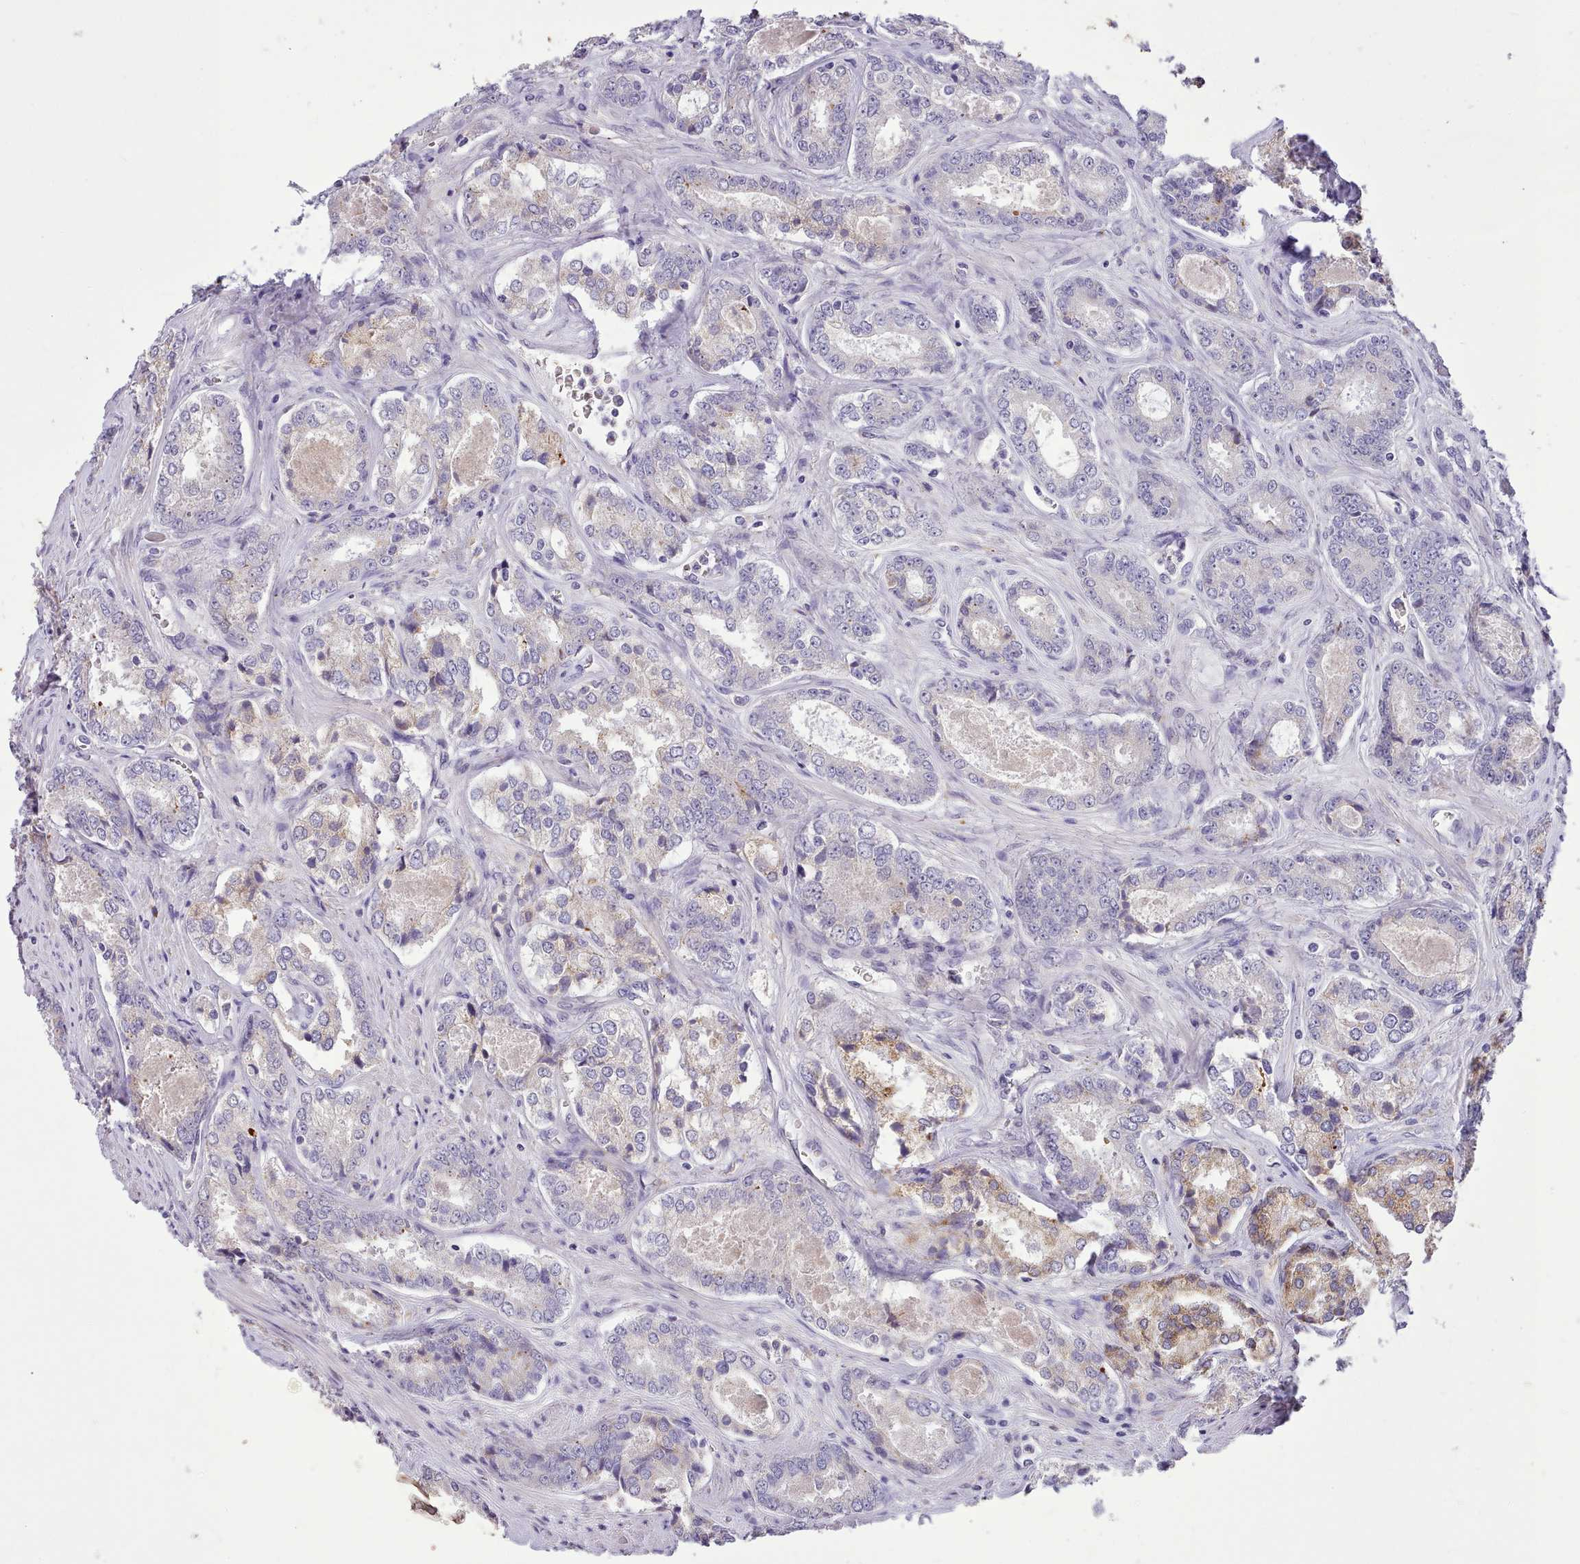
{"staining": {"intensity": "weak", "quantity": "<25%", "location": "cytoplasmic/membranous"}, "tissue": "prostate cancer", "cell_type": "Tumor cells", "image_type": "cancer", "snomed": [{"axis": "morphology", "description": "Adenocarcinoma, Low grade"}, {"axis": "topography", "description": "Prostate"}], "caption": "The image exhibits no staining of tumor cells in prostate adenocarcinoma (low-grade).", "gene": "FAM83E", "patient": {"sex": "male", "age": 68}}